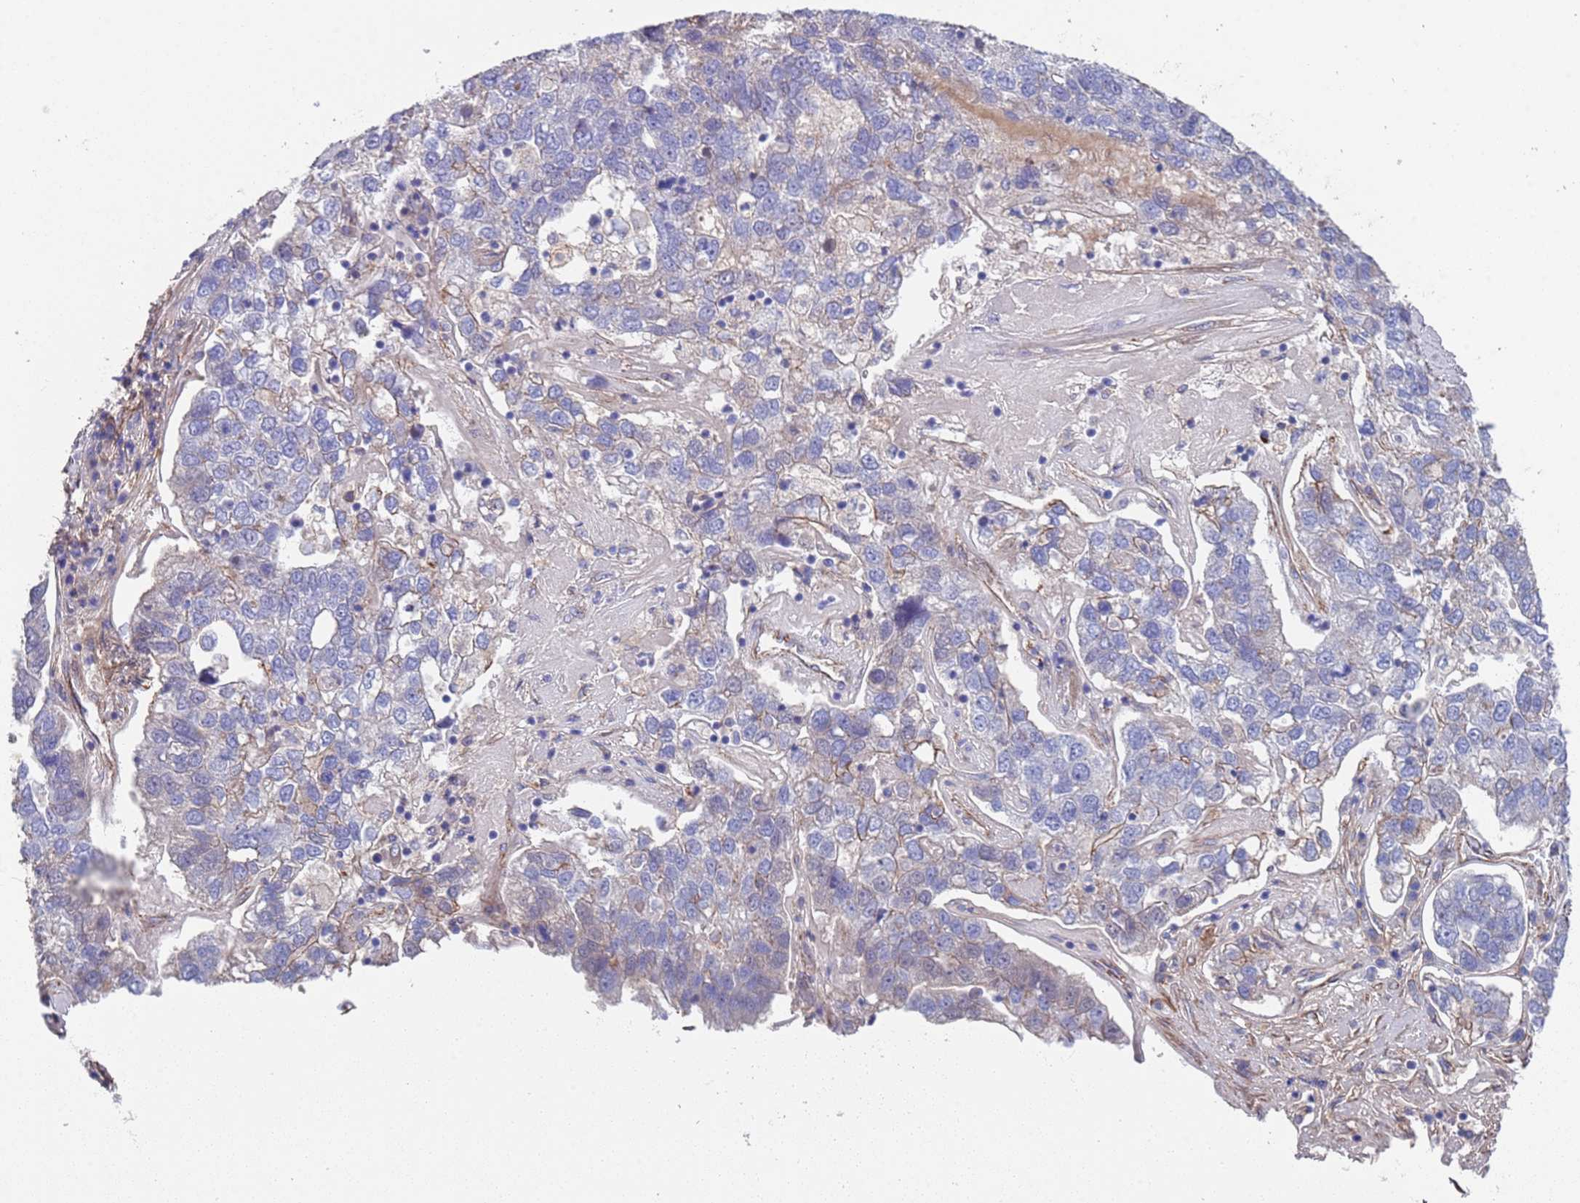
{"staining": {"intensity": "negative", "quantity": "none", "location": "none"}, "tissue": "pancreatic cancer", "cell_type": "Tumor cells", "image_type": "cancer", "snomed": [{"axis": "morphology", "description": "Adenocarcinoma, NOS"}, {"axis": "topography", "description": "Pancreas"}], "caption": "A photomicrograph of human pancreatic cancer is negative for staining in tumor cells.", "gene": "JAKMIP2", "patient": {"sex": "female", "age": 61}}